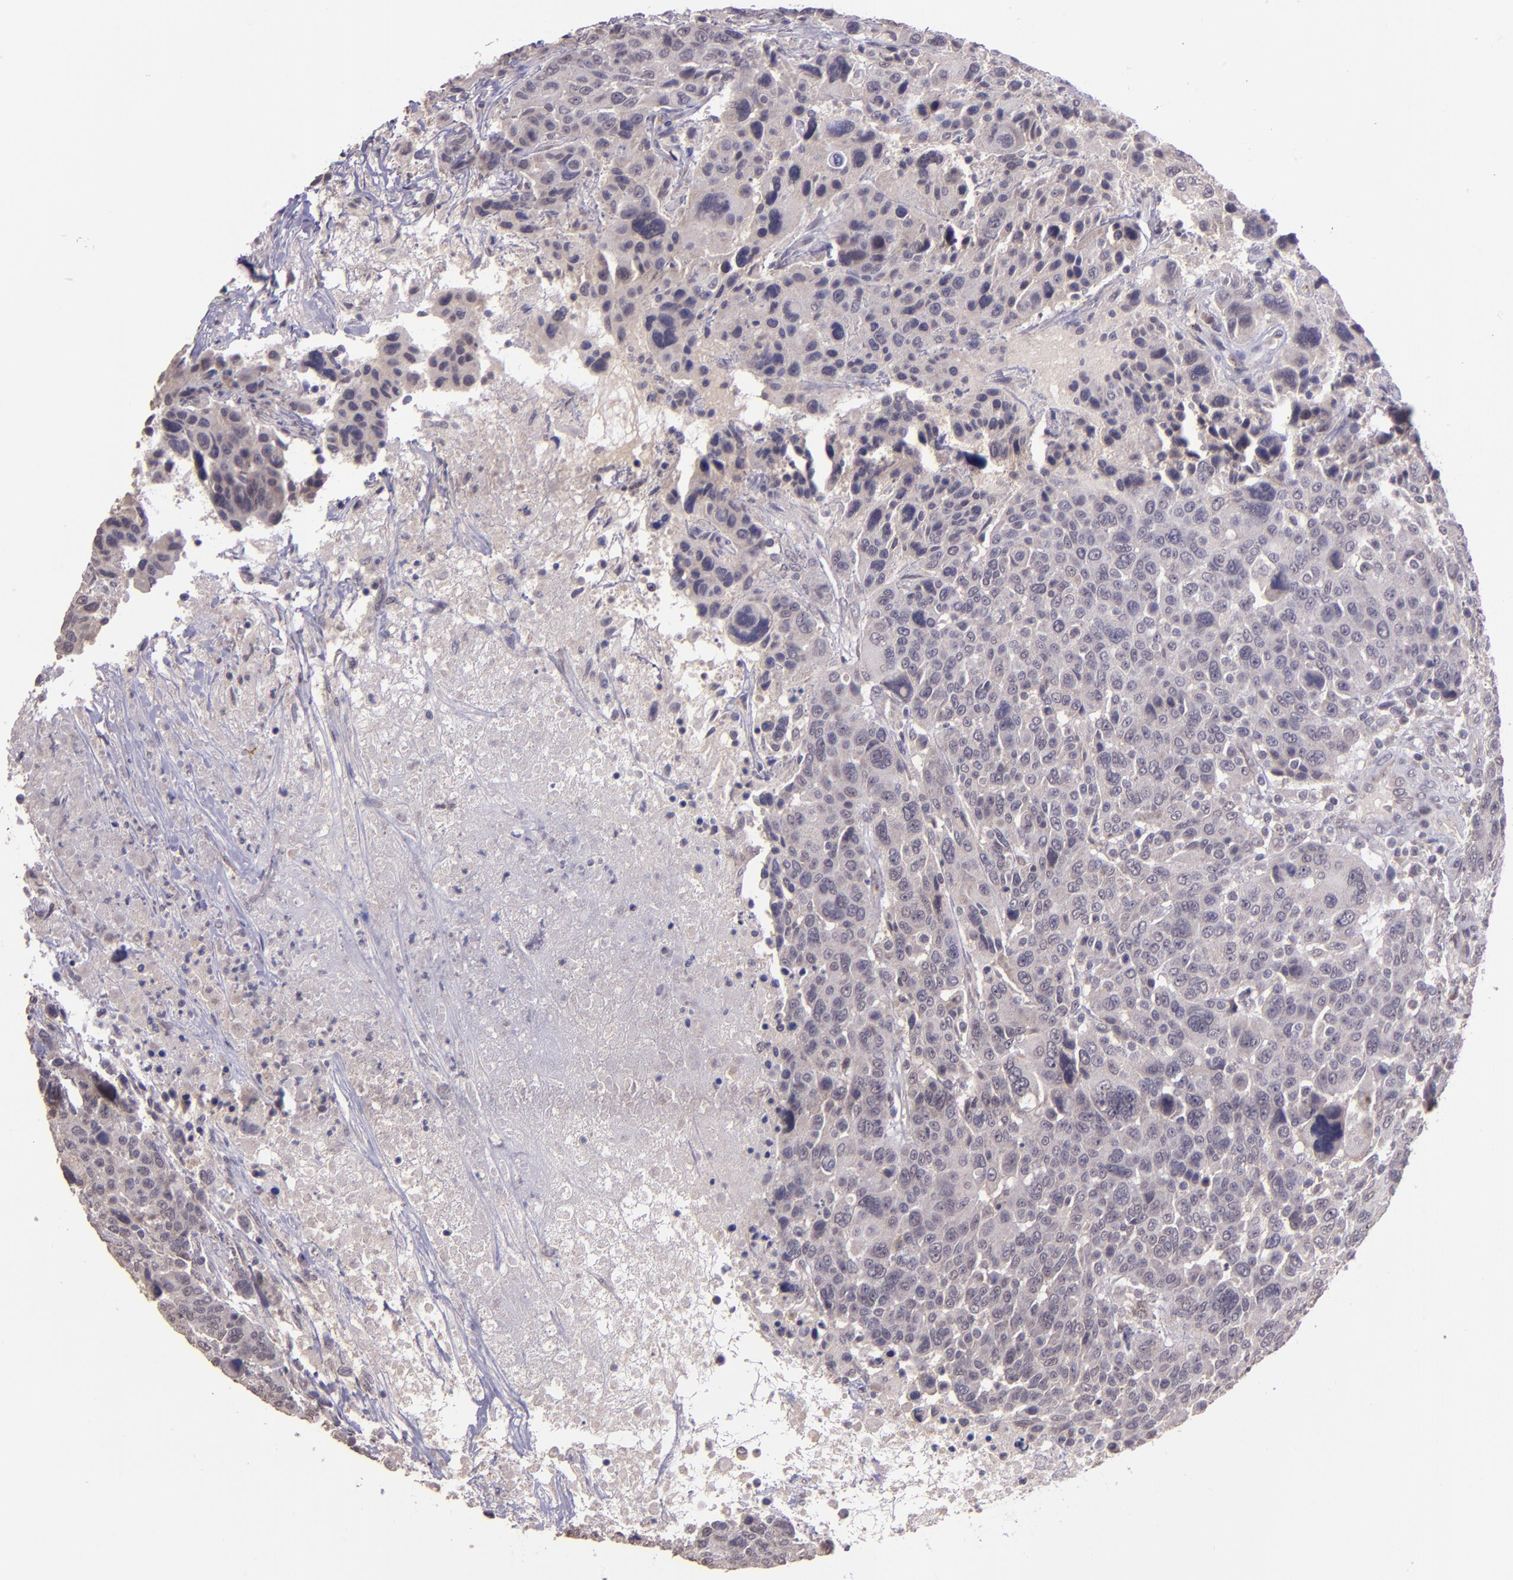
{"staining": {"intensity": "weak", "quantity": ">75%", "location": "cytoplasmic/membranous"}, "tissue": "breast cancer", "cell_type": "Tumor cells", "image_type": "cancer", "snomed": [{"axis": "morphology", "description": "Duct carcinoma"}, {"axis": "topography", "description": "Breast"}], "caption": "Protein staining of breast cancer tissue shows weak cytoplasmic/membranous staining in approximately >75% of tumor cells. (Brightfield microscopy of DAB IHC at high magnification).", "gene": "TAF7L", "patient": {"sex": "female", "age": 37}}